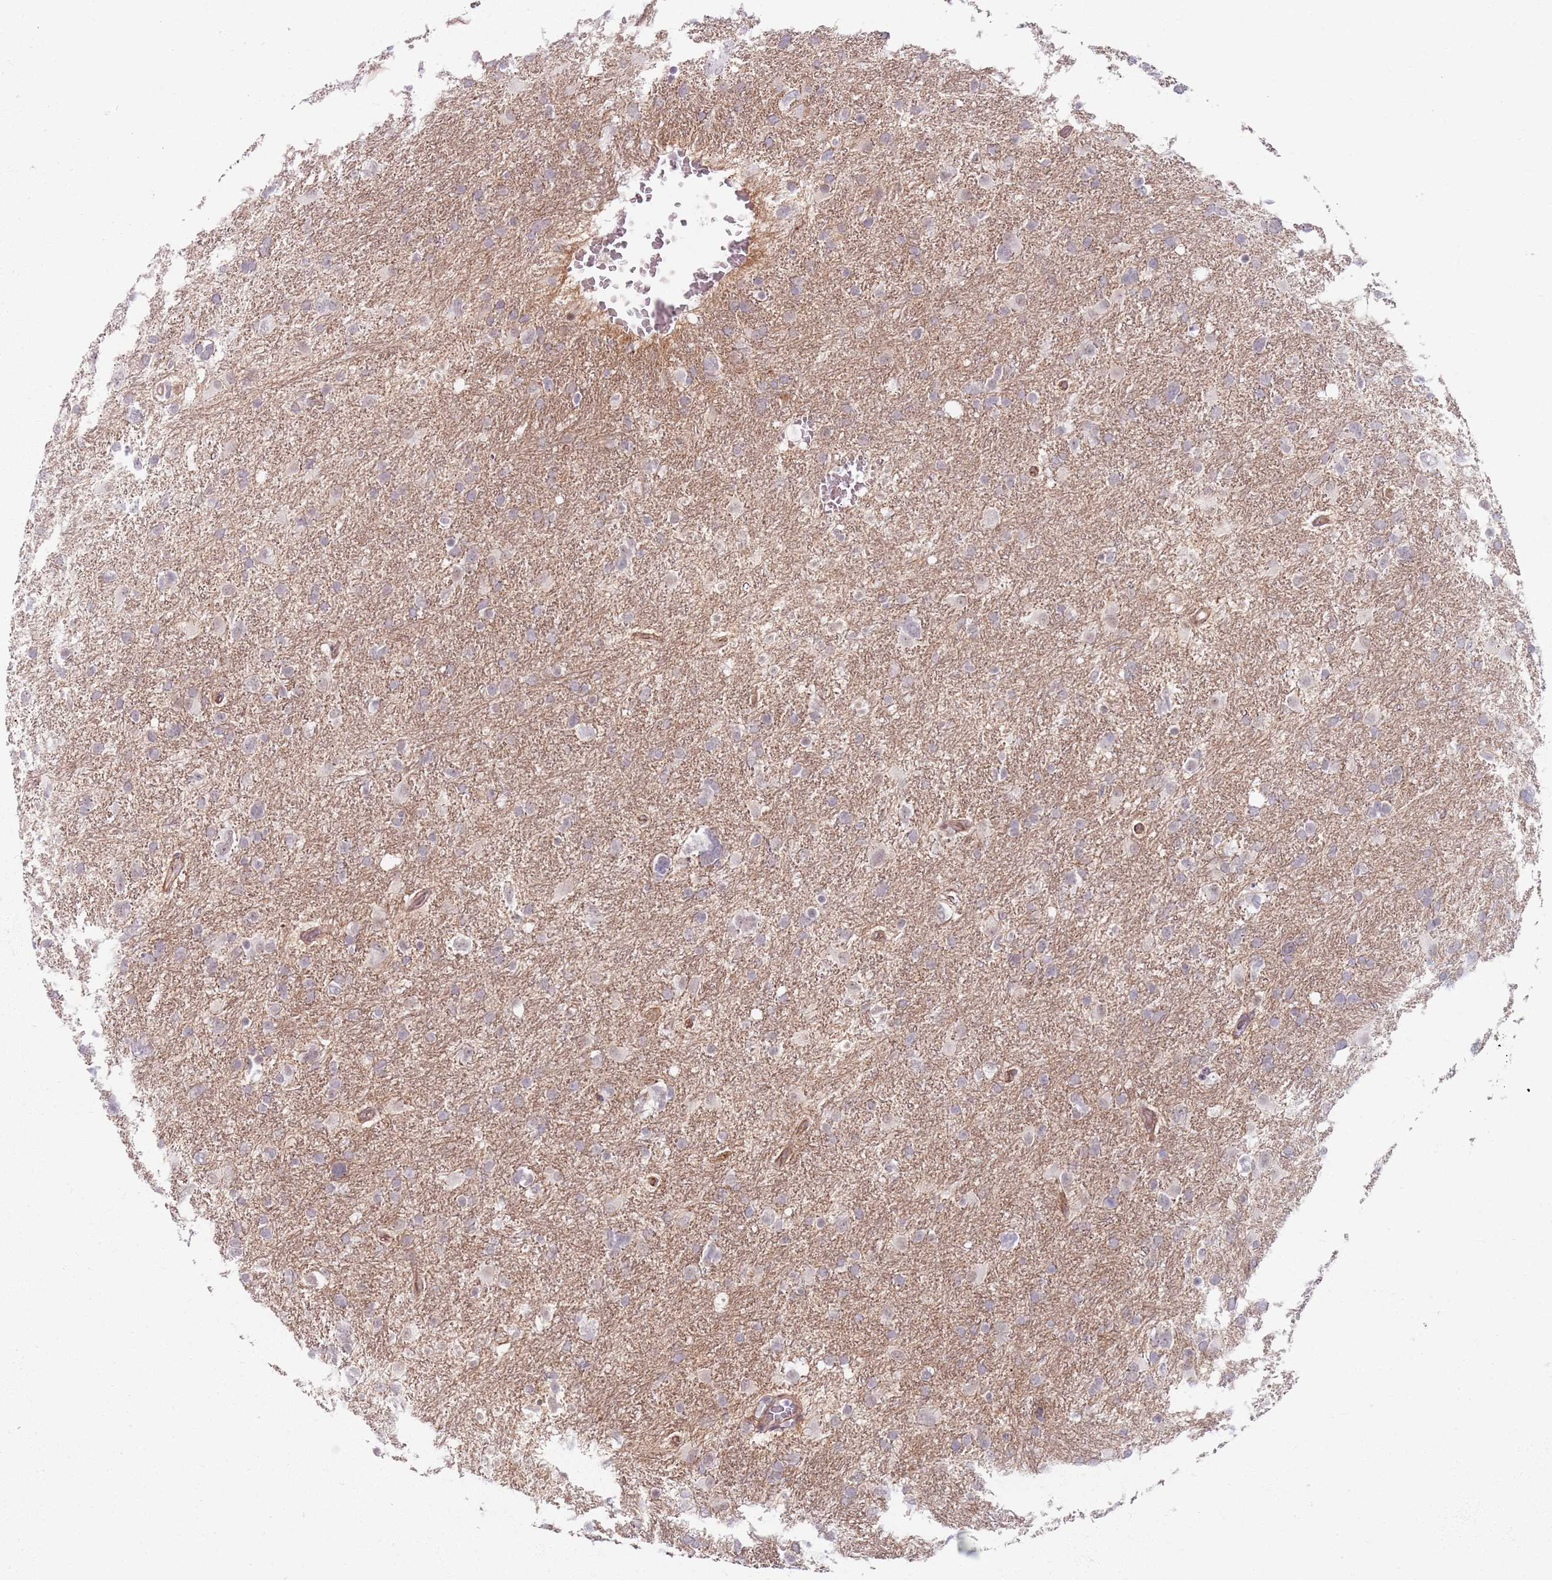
{"staining": {"intensity": "negative", "quantity": "none", "location": "none"}, "tissue": "glioma", "cell_type": "Tumor cells", "image_type": "cancer", "snomed": [{"axis": "morphology", "description": "Glioma, malignant, High grade"}, {"axis": "topography", "description": "Brain"}], "caption": "Tumor cells are negative for protein expression in human glioma.", "gene": "KCNA5", "patient": {"sex": "male", "age": 61}}